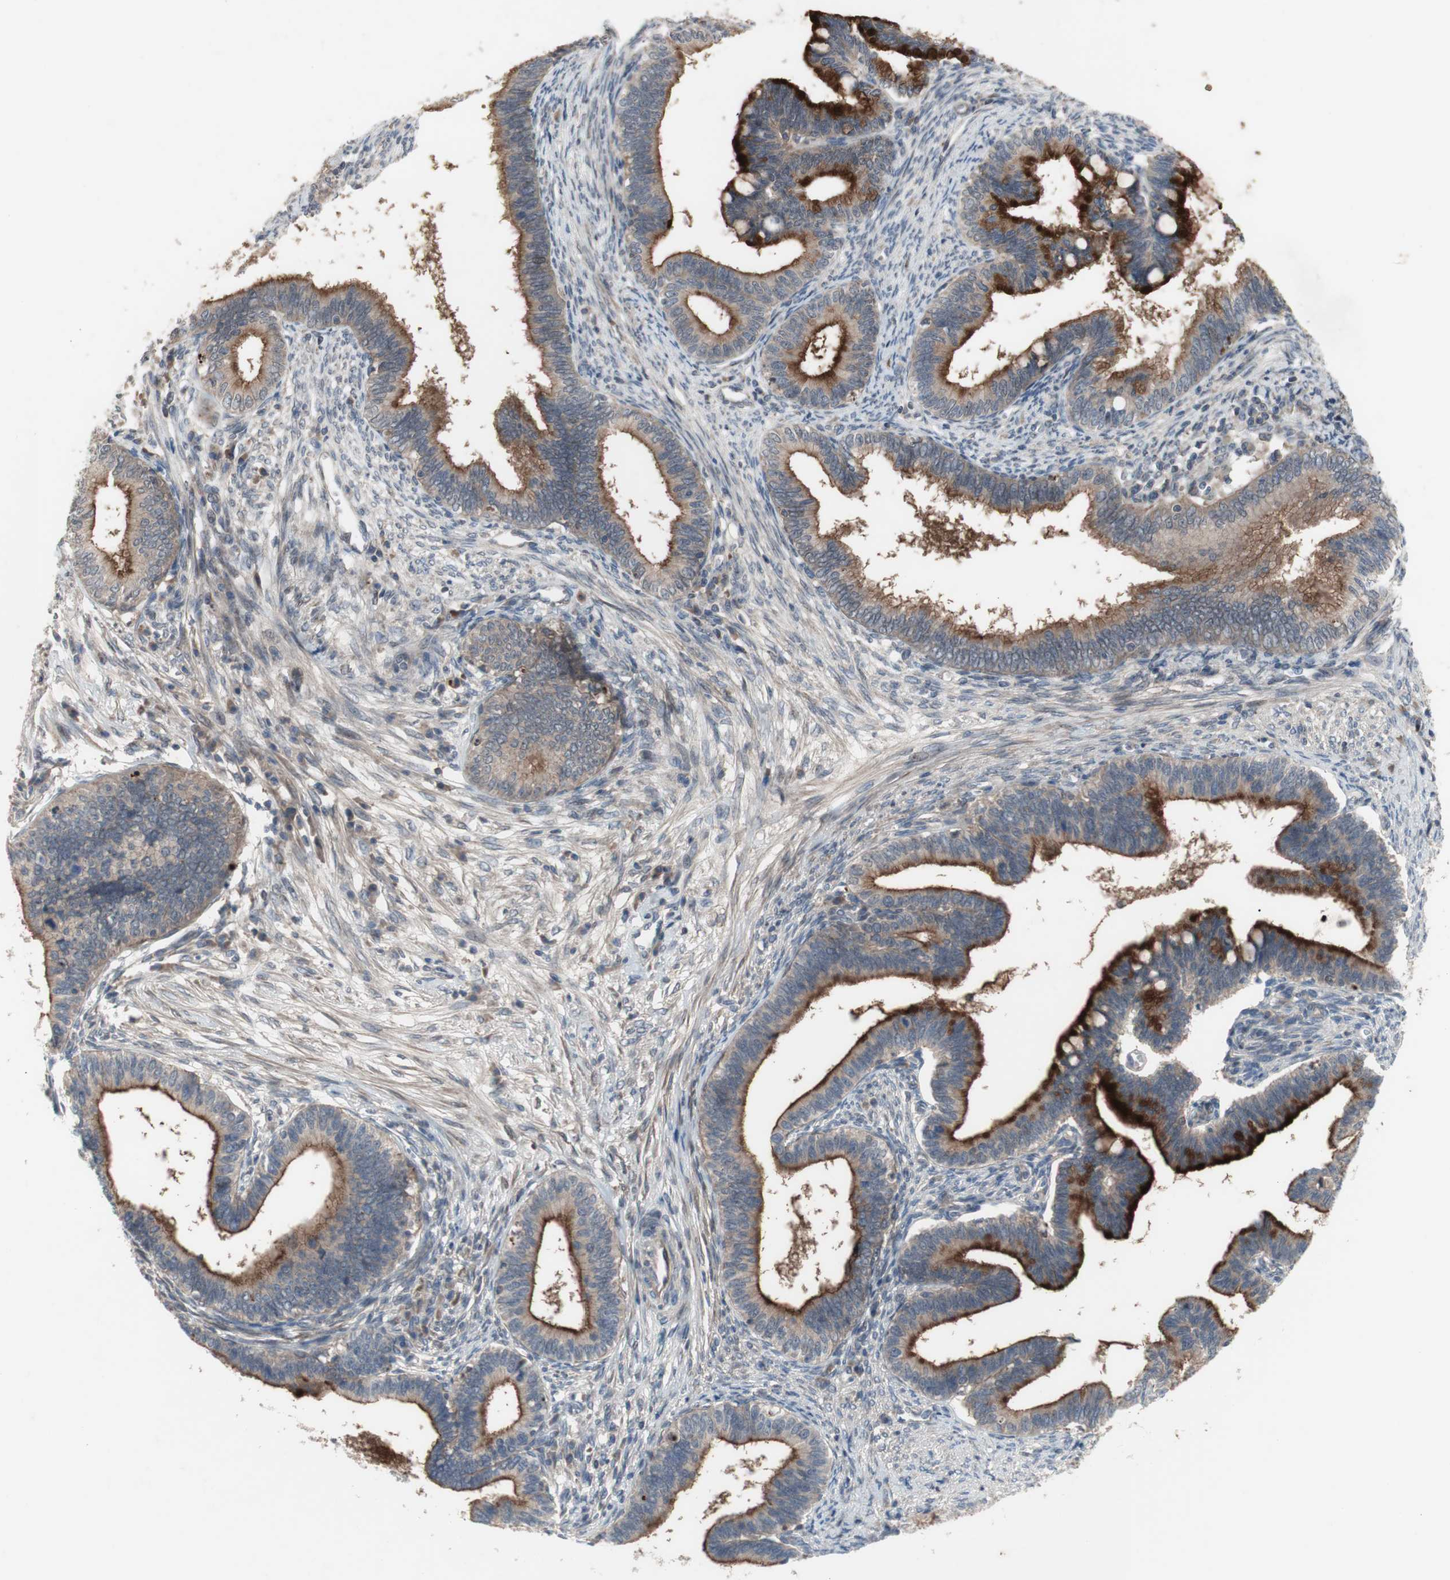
{"staining": {"intensity": "weak", "quantity": ">75%", "location": "cytoplasmic/membranous"}, "tissue": "cervical cancer", "cell_type": "Tumor cells", "image_type": "cancer", "snomed": [{"axis": "morphology", "description": "Adenocarcinoma, NOS"}, {"axis": "topography", "description": "Cervix"}], "caption": "Cervical adenocarcinoma stained for a protein demonstrates weak cytoplasmic/membranous positivity in tumor cells. (Brightfield microscopy of DAB IHC at high magnification).", "gene": "OAZ1", "patient": {"sex": "female", "age": 36}}